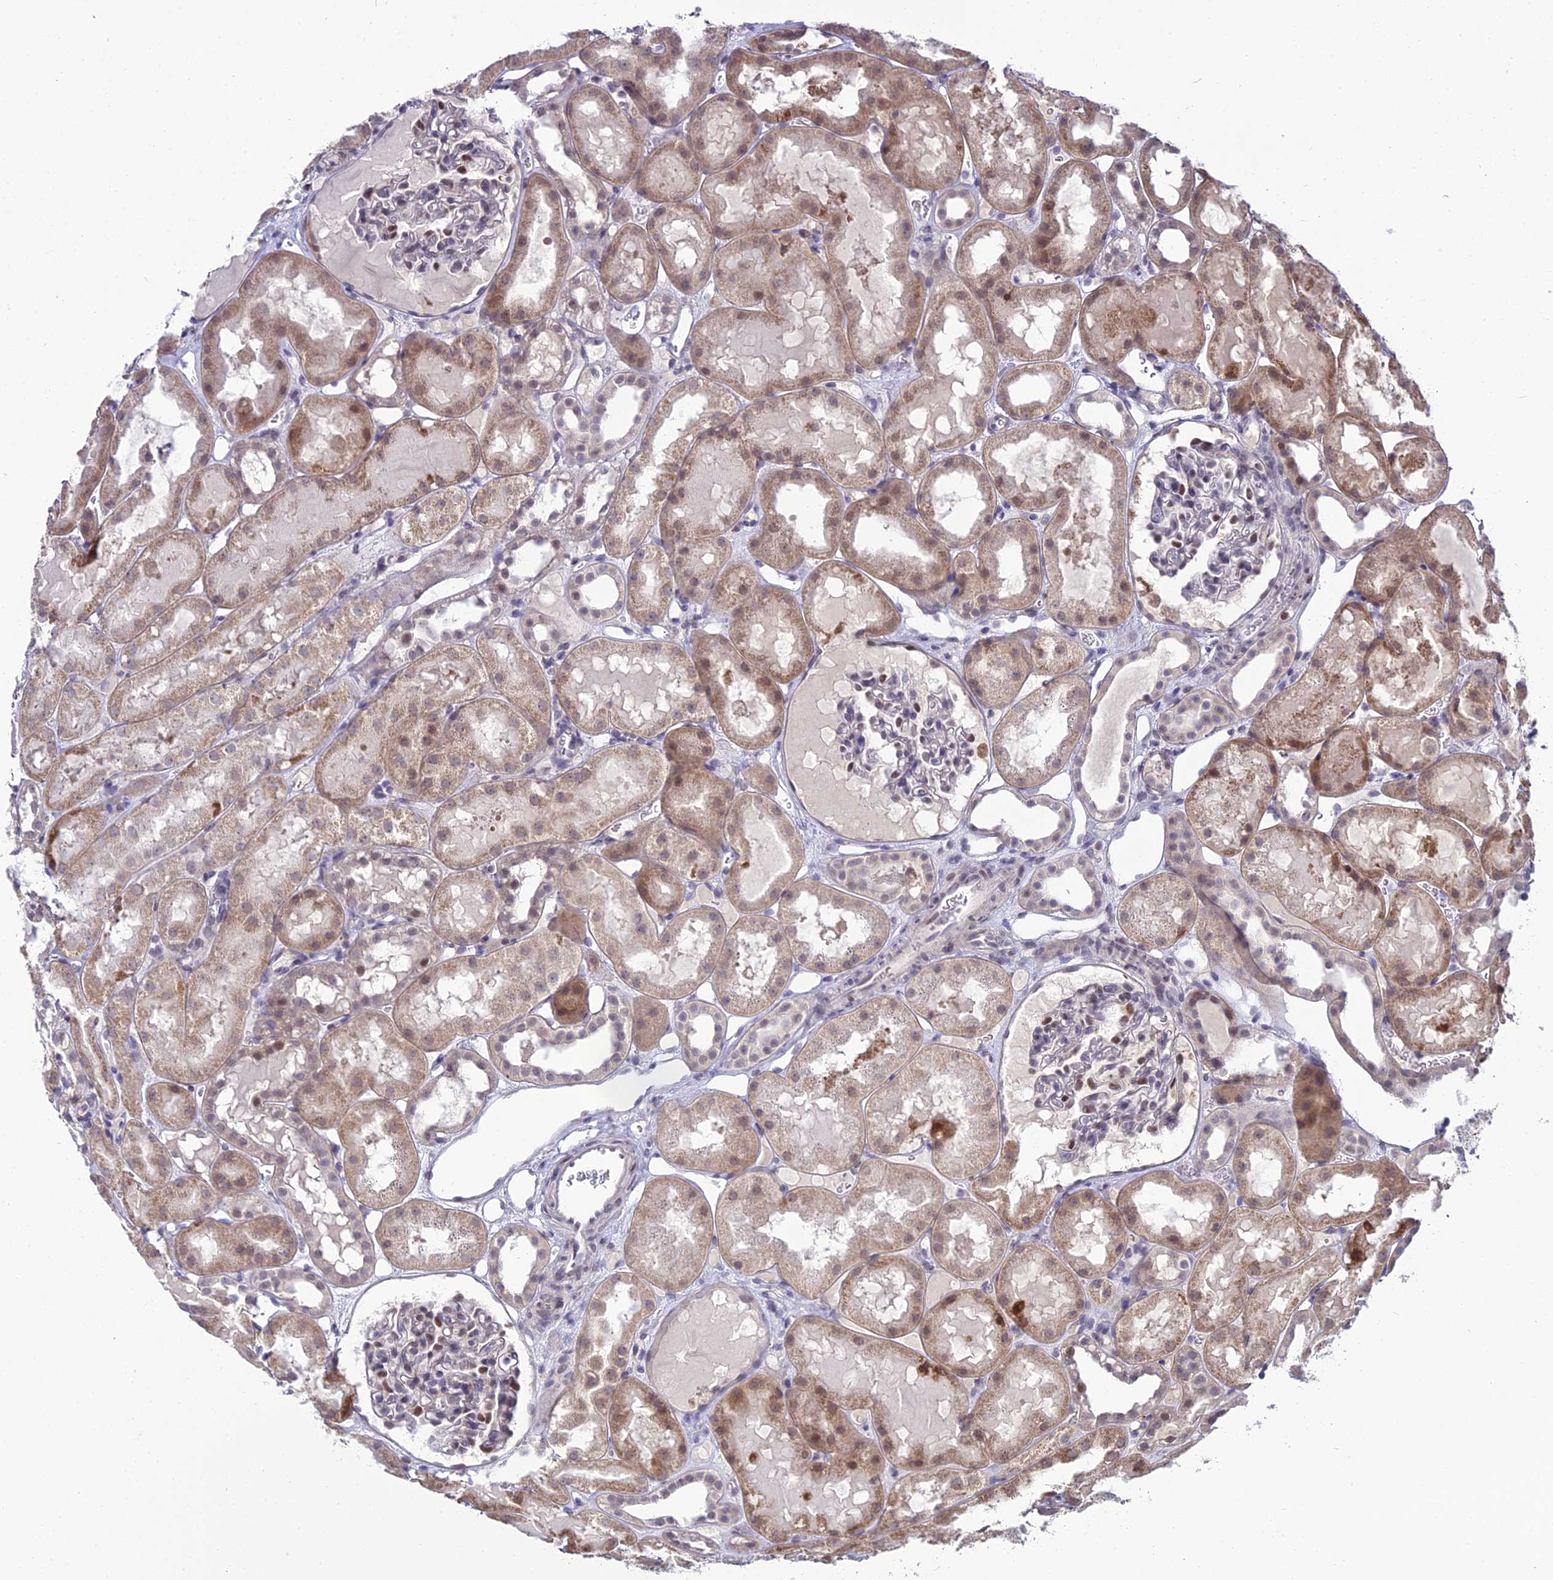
{"staining": {"intensity": "moderate", "quantity": "<25%", "location": "nuclear"}, "tissue": "kidney", "cell_type": "Cells in glomeruli", "image_type": "normal", "snomed": [{"axis": "morphology", "description": "Normal tissue, NOS"}, {"axis": "topography", "description": "Kidney"}, {"axis": "topography", "description": "Urinary bladder"}], "caption": "IHC histopathology image of unremarkable kidney stained for a protein (brown), which displays low levels of moderate nuclear staining in approximately <25% of cells in glomeruli.", "gene": "TROAP", "patient": {"sex": "male", "age": 16}}